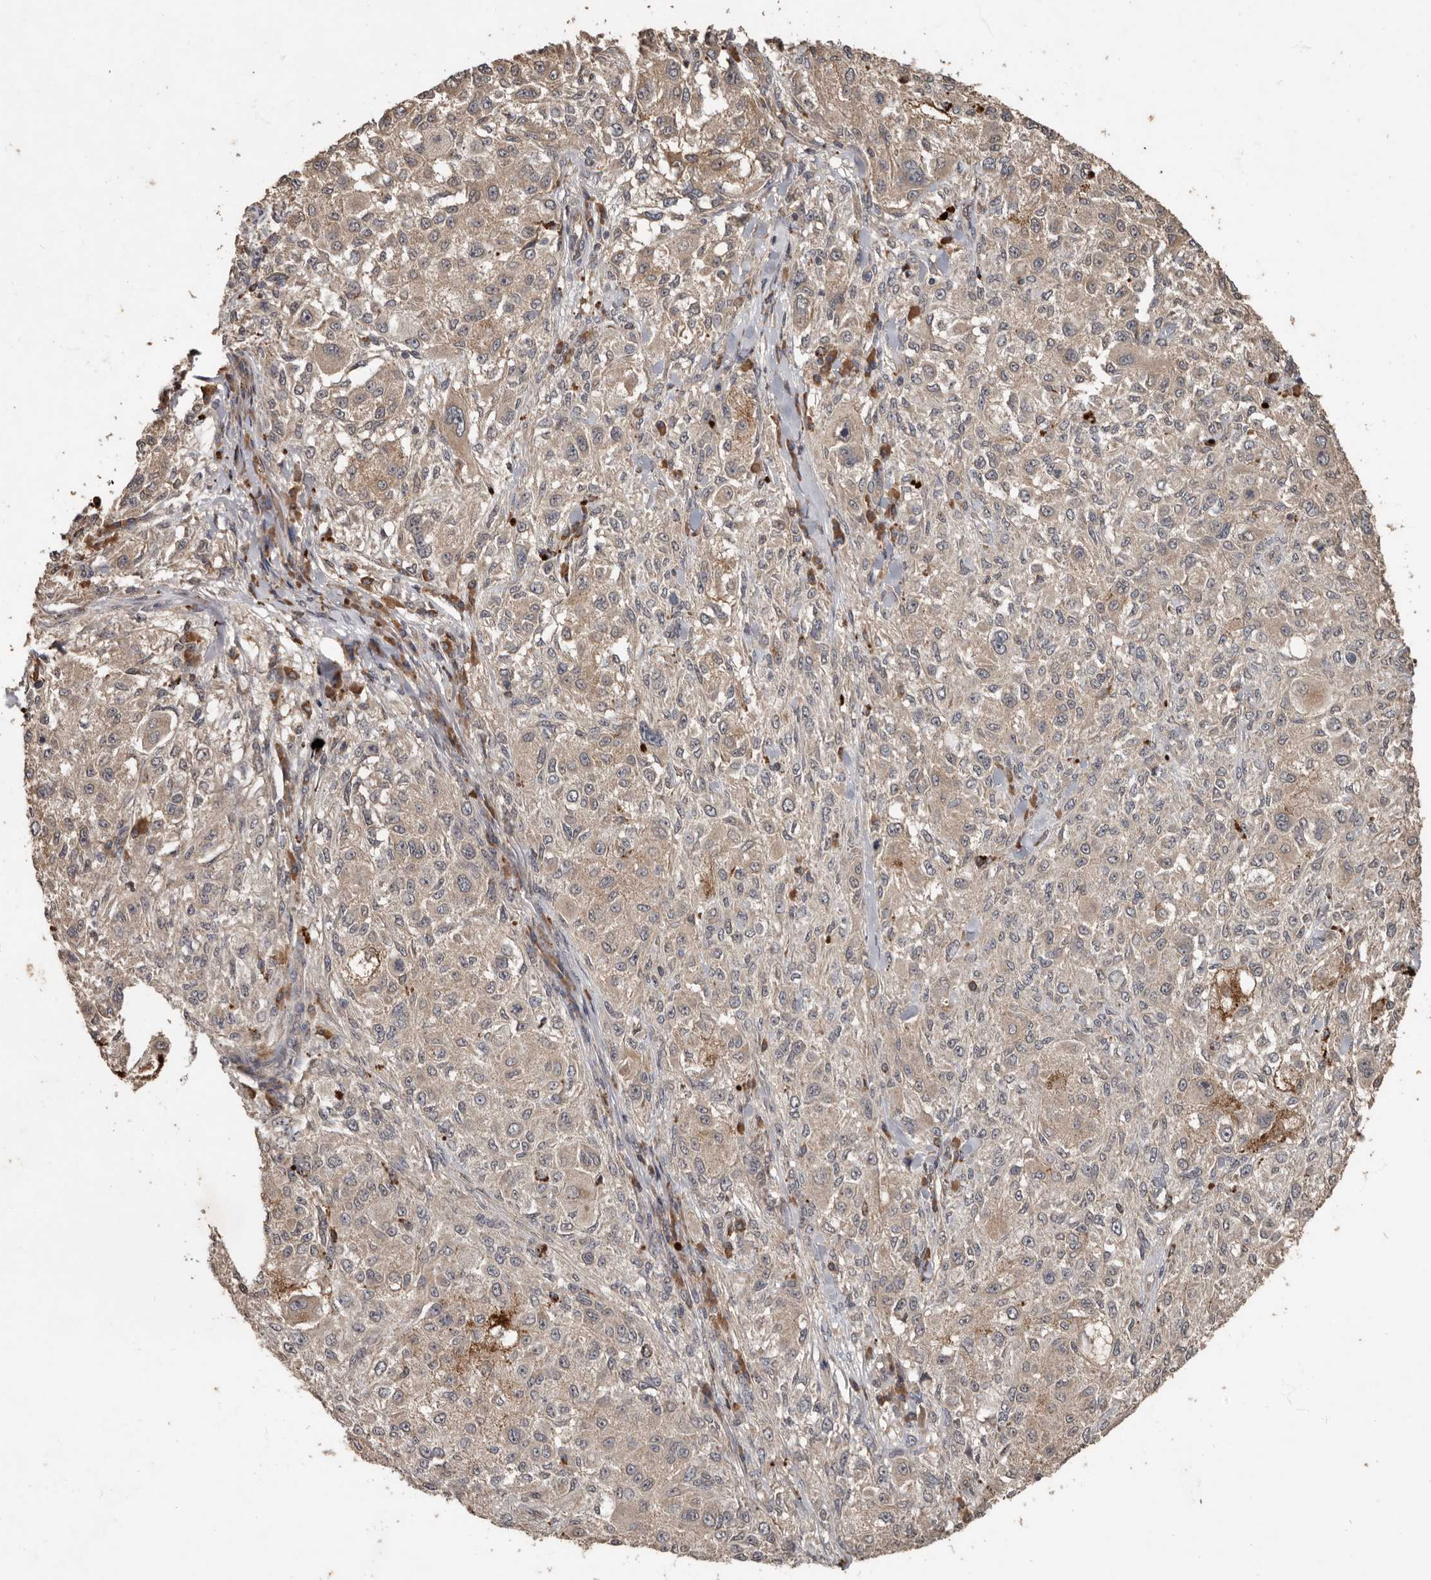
{"staining": {"intensity": "weak", "quantity": "<25%", "location": "cytoplasmic/membranous"}, "tissue": "melanoma", "cell_type": "Tumor cells", "image_type": "cancer", "snomed": [{"axis": "morphology", "description": "Necrosis, NOS"}, {"axis": "morphology", "description": "Malignant melanoma, NOS"}, {"axis": "topography", "description": "Skin"}], "caption": "This is an immunohistochemistry (IHC) micrograph of human malignant melanoma. There is no positivity in tumor cells.", "gene": "KIF26B", "patient": {"sex": "female", "age": 87}}